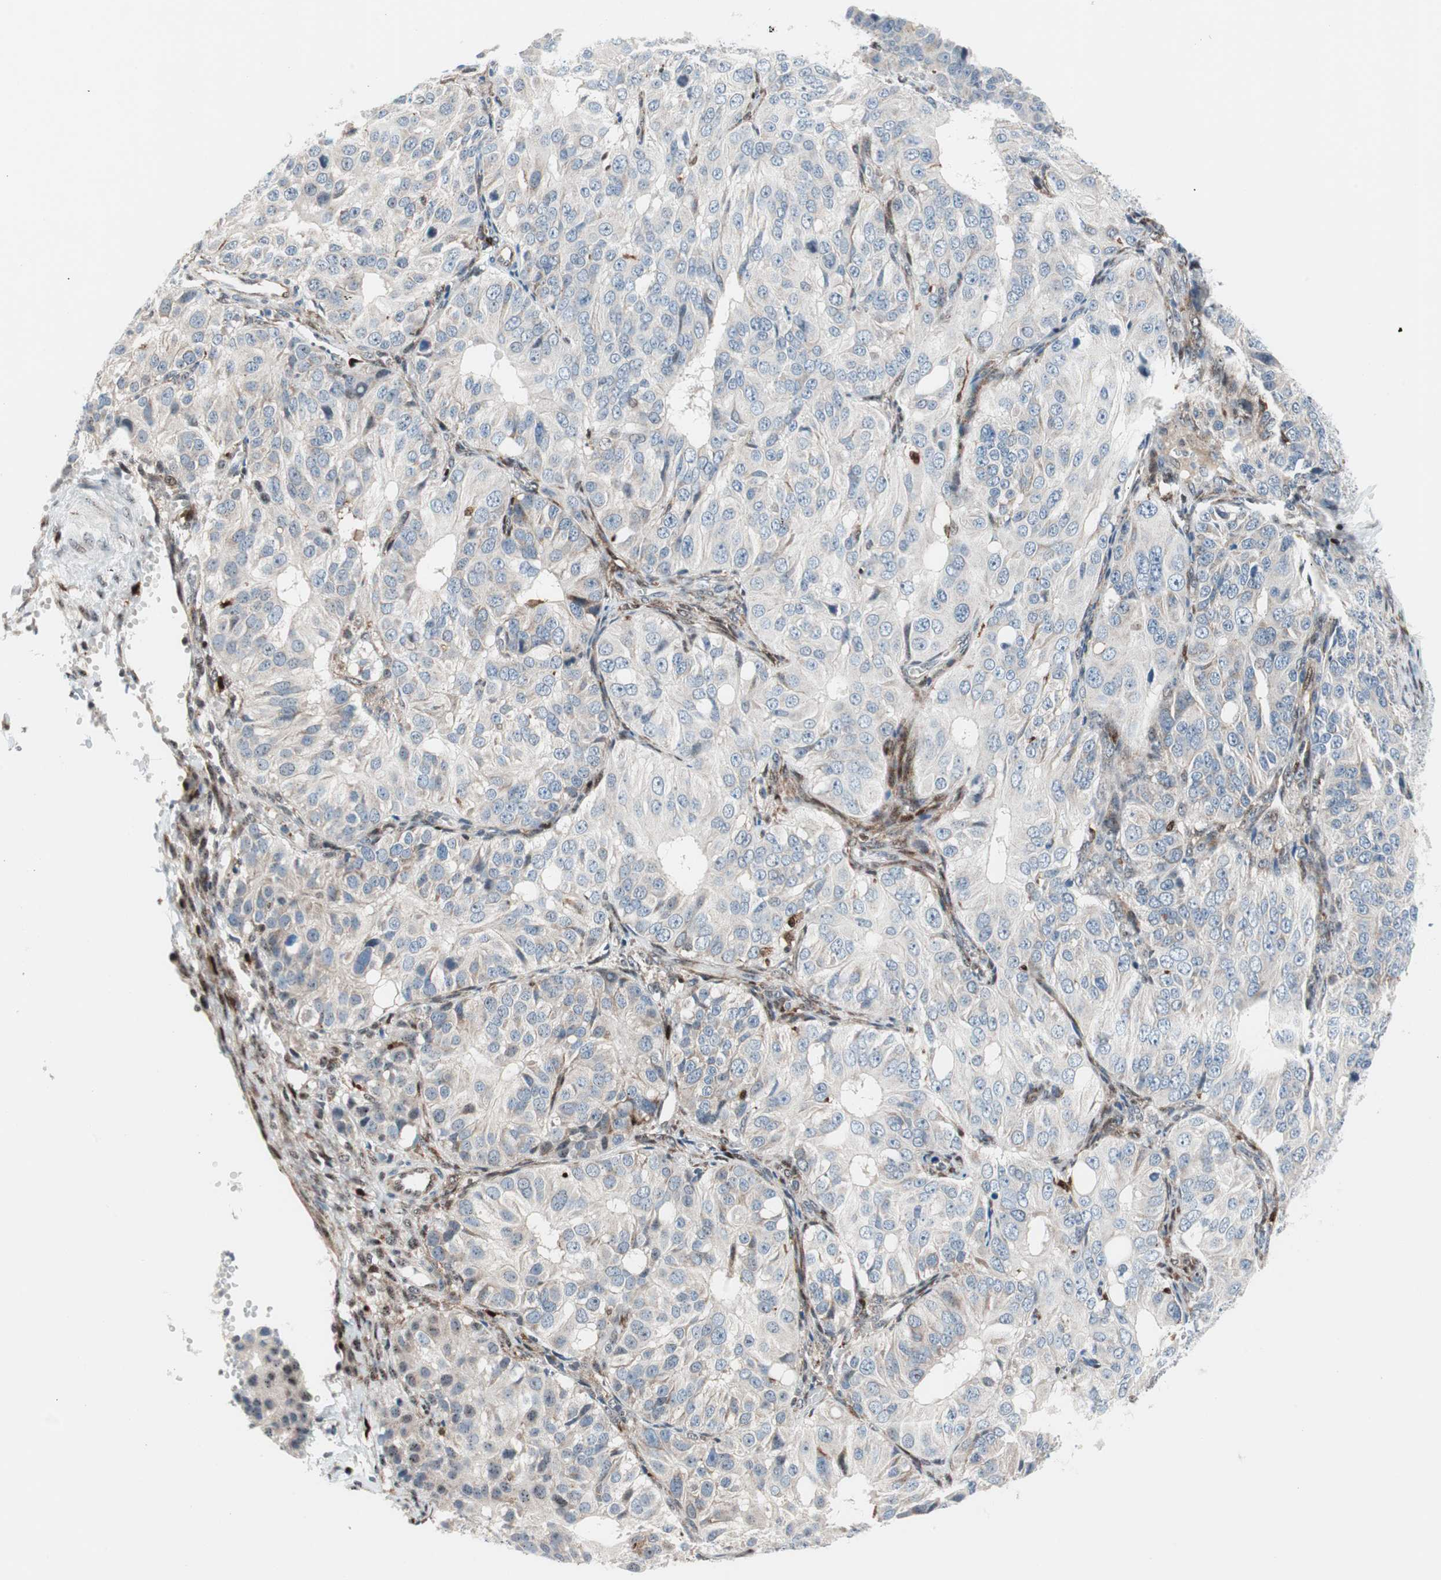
{"staining": {"intensity": "negative", "quantity": "none", "location": "none"}, "tissue": "ovarian cancer", "cell_type": "Tumor cells", "image_type": "cancer", "snomed": [{"axis": "morphology", "description": "Carcinoma, endometroid"}, {"axis": "topography", "description": "Ovary"}], "caption": "High power microscopy histopathology image of an immunohistochemistry (IHC) photomicrograph of ovarian endometroid carcinoma, revealing no significant staining in tumor cells.", "gene": "RGS10", "patient": {"sex": "female", "age": 51}}